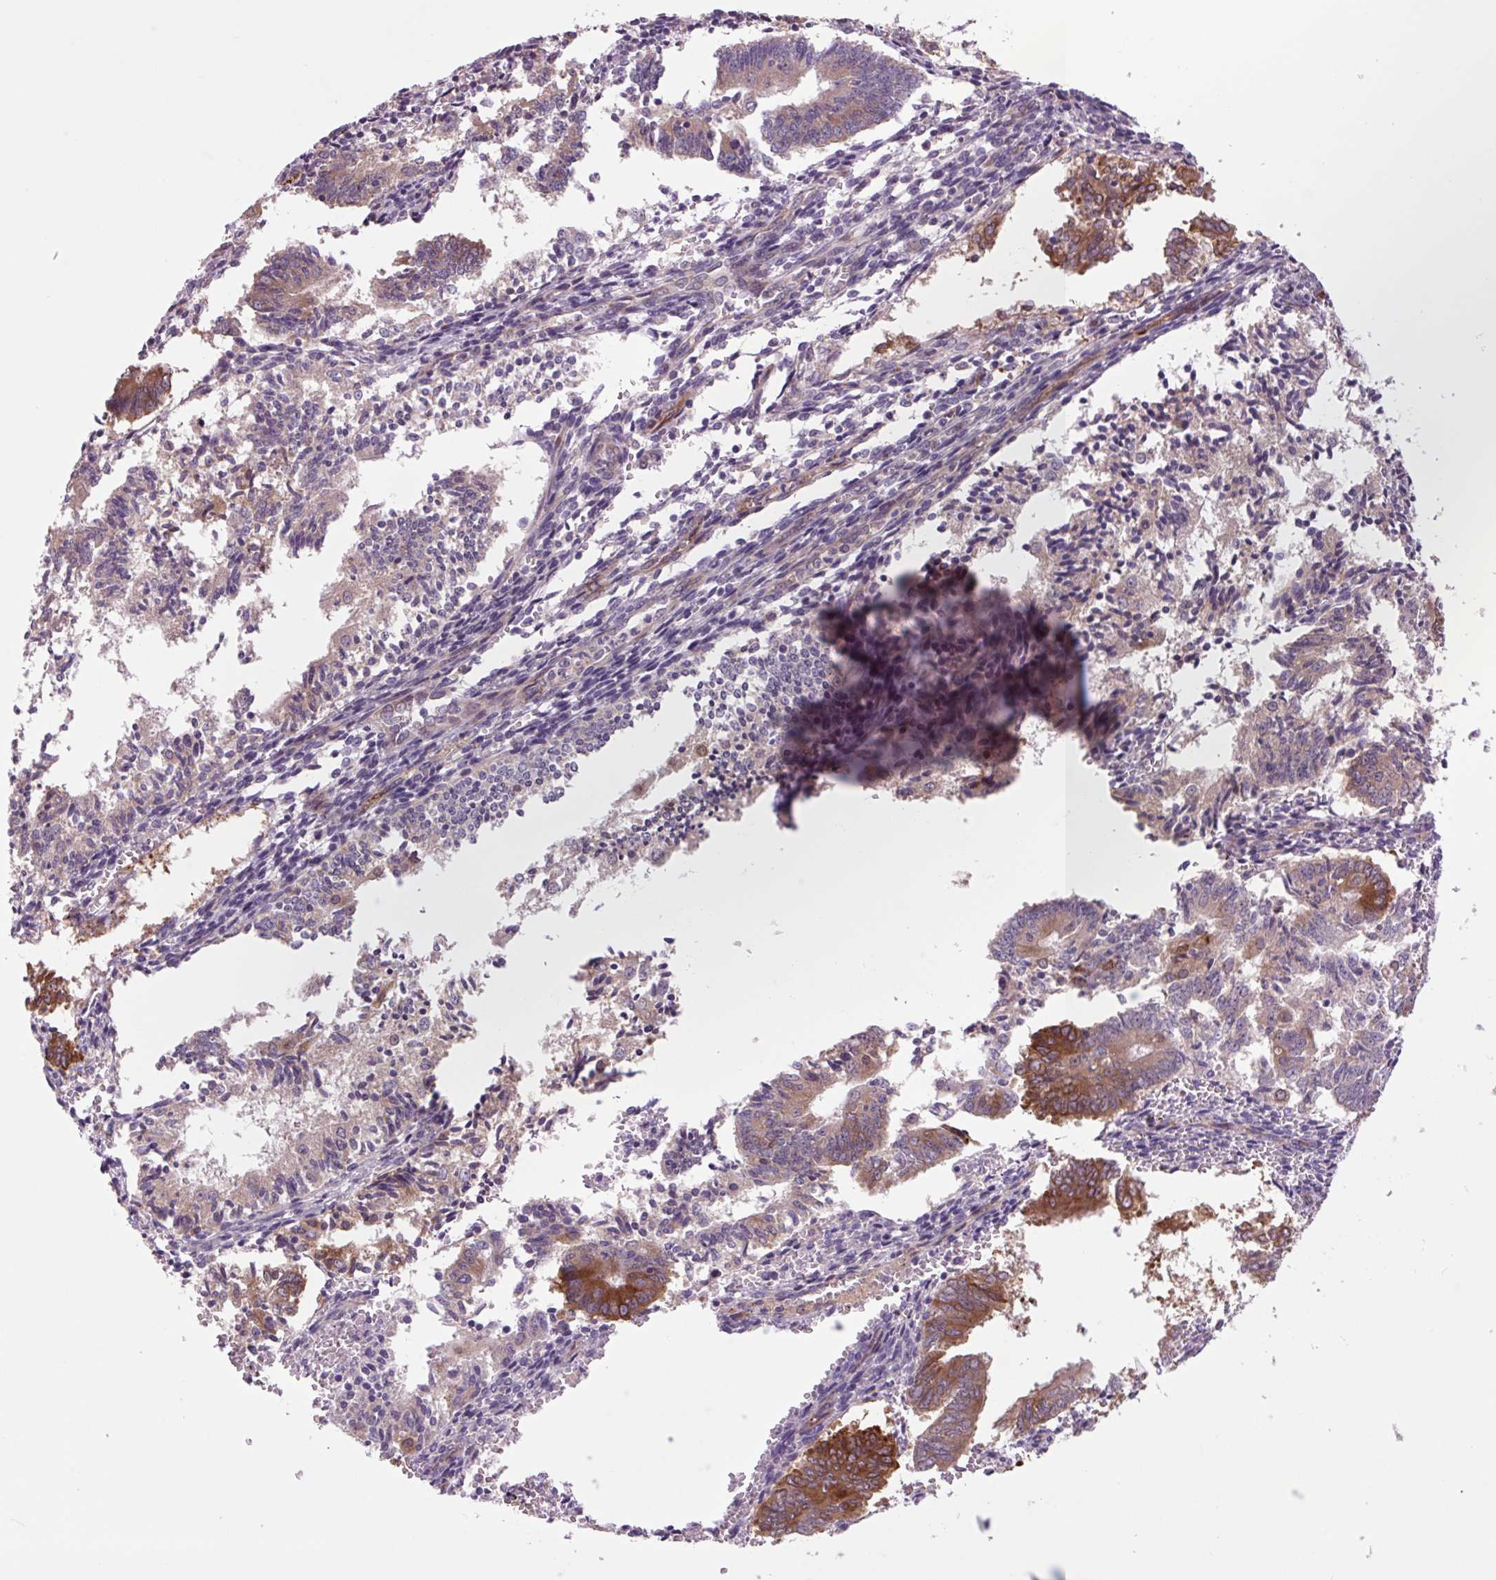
{"staining": {"intensity": "strong", "quantity": "25%-75%", "location": "cytoplasmic/membranous"}, "tissue": "endometrial cancer", "cell_type": "Tumor cells", "image_type": "cancer", "snomed": [{"axis": "morphology", "description": "Adenocarcinoma, NOS"}, {"axis": "topography", "description": "Endometrium"}], "caption": "A brown stain shows strong cytoplasmic/membranous positivity of a protein in endometrial cancer (adenocarcinoma) tumor cells.", "gene": "PLA2G4A", "patient": {"sex": "female", "age": 50}}